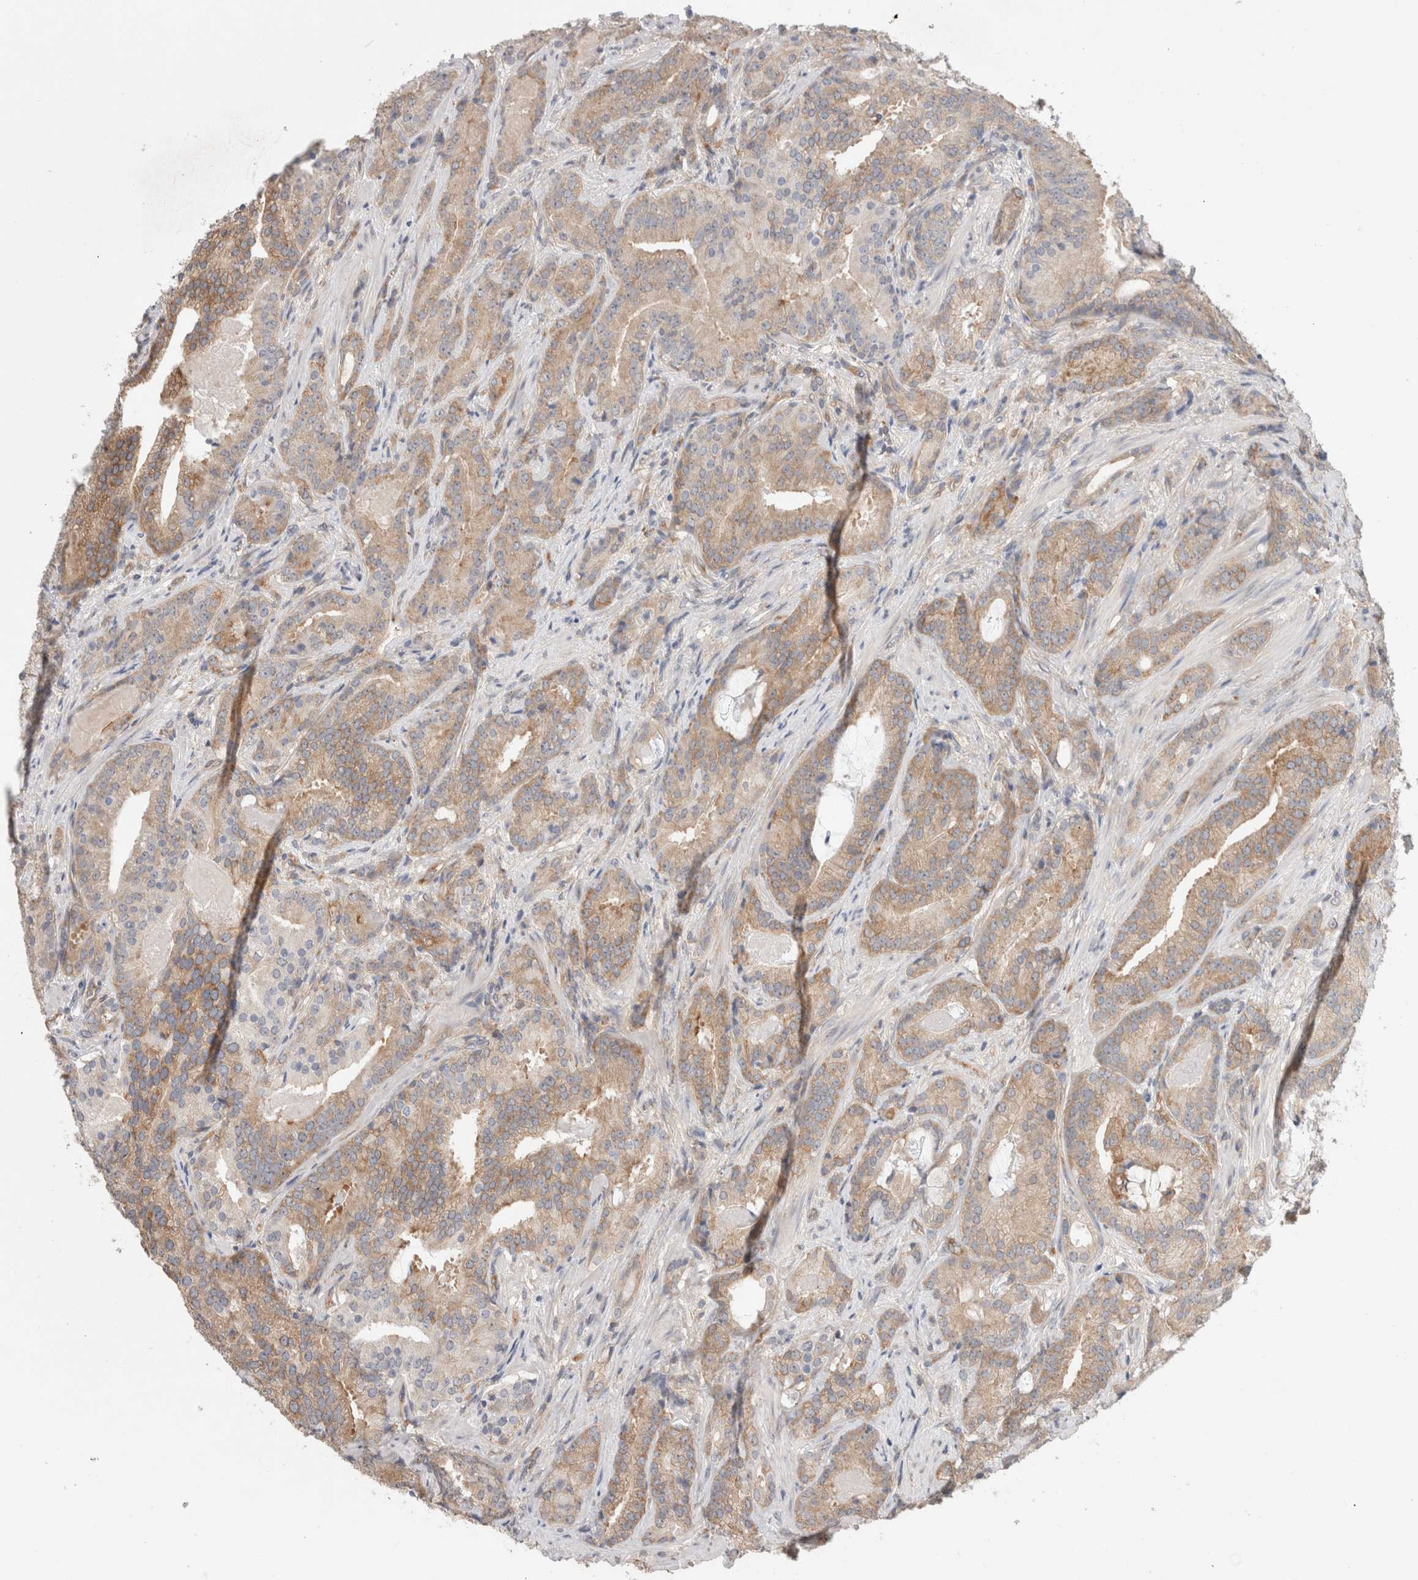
{"staining": {"intensity": "weak", "quantity": ">75%", "location": "cytoplasmic/membranous"}, "tissue": "prostate cancer", "cell_type": "Tumor cells", "image_type": "cancer", "snomed": [{"axis": "morphology", "description": "Adenocarcinoma, Low grade"}, {"axis": "topography", "description": "Prostate"}], "caption": "Protein expression analysis of prostate cancer (low-grade adenocarcinoma) shows weak cytoplasmic/membranous positivity in approximately >75% of tumor cells.", "gene": "RASAL2", "patient": {"sex": "male", "age": 67}}